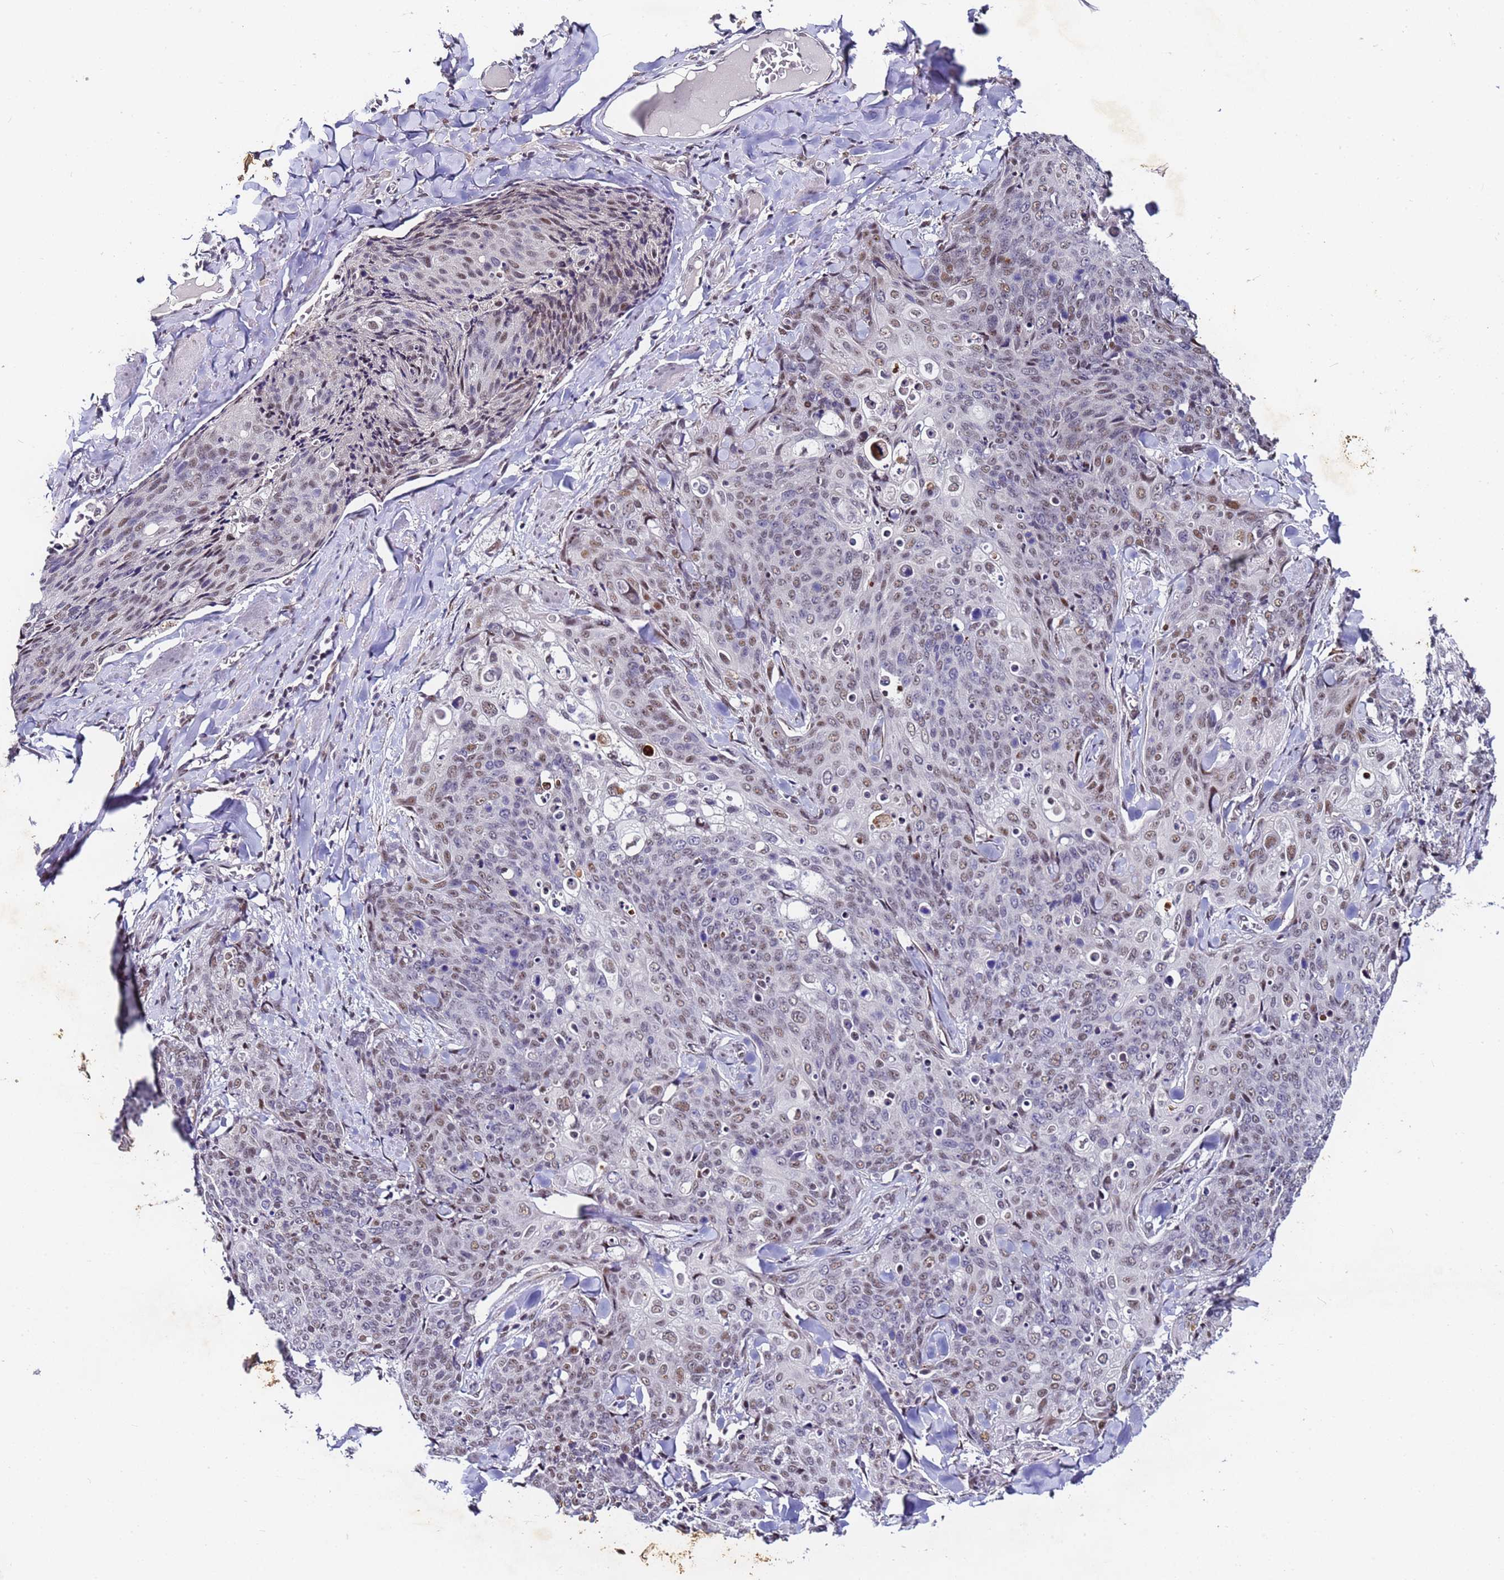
{"staining": {"intensity": "moderate", "quantity": "25%-75%", "location": "nuclear"}, "tissue": "skin cancer", "cell_type": "Tumor cells", "image_type": "cancer", "snomed": [{"axis": "morphology", "description": "Squamous cell carcinoma, NOS"}, {"axis": "topography", "description": "Skin"}, {"axis": "topography", "description": "Vulva"}], "caption": "An IHC image of neoplastic tissue is shown. Protein staining in brown shows moderate nuclear positivity in skin cancer within tumor cells.", "gene": "FNBP4", "patient": {"sex": "female", "age": 85}}